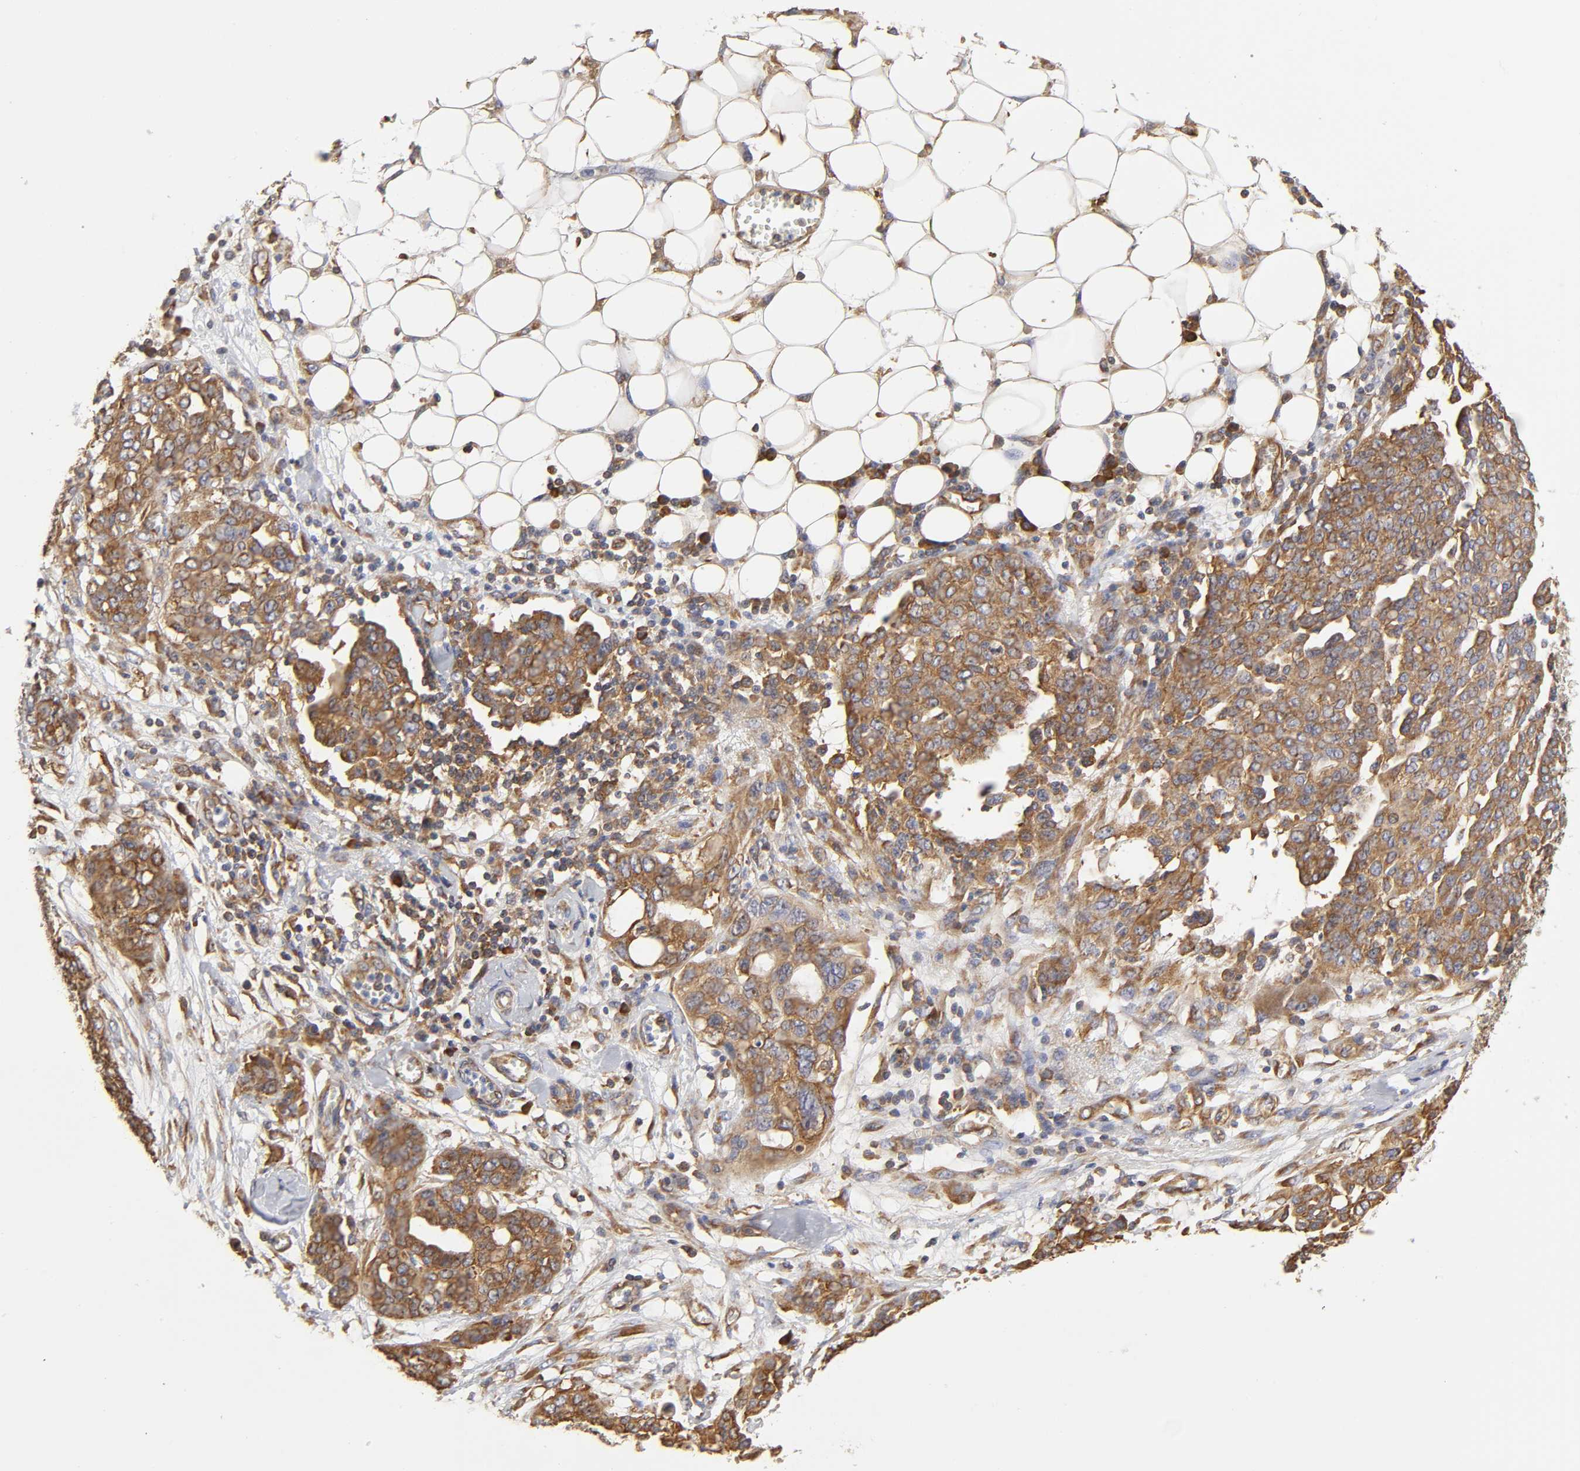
{"staining": {"intensity": "strong", "quantity": ">75%", "location": "cytoplasmic/membranous"}, "tissue": "ovarian cancer", "cell_type": "Tumor cells", "image_type": "cancer", "snomed": [{"axis": "morphology", "description": "Cystadenocarcinoma, serous, NOS"}, {"axis": "topography", "description": "Soft tissue"}, {"axis": "topography", "description": "Ovary"}], "caption": "This is an image of IHC staining of serous cystadenocarcinoma (ovarian), which shows strong staining in the cytoplasmic/membranous of tumor cells.", "gene": "RPL14", "patient": {"sex": "female", "age": 57}}